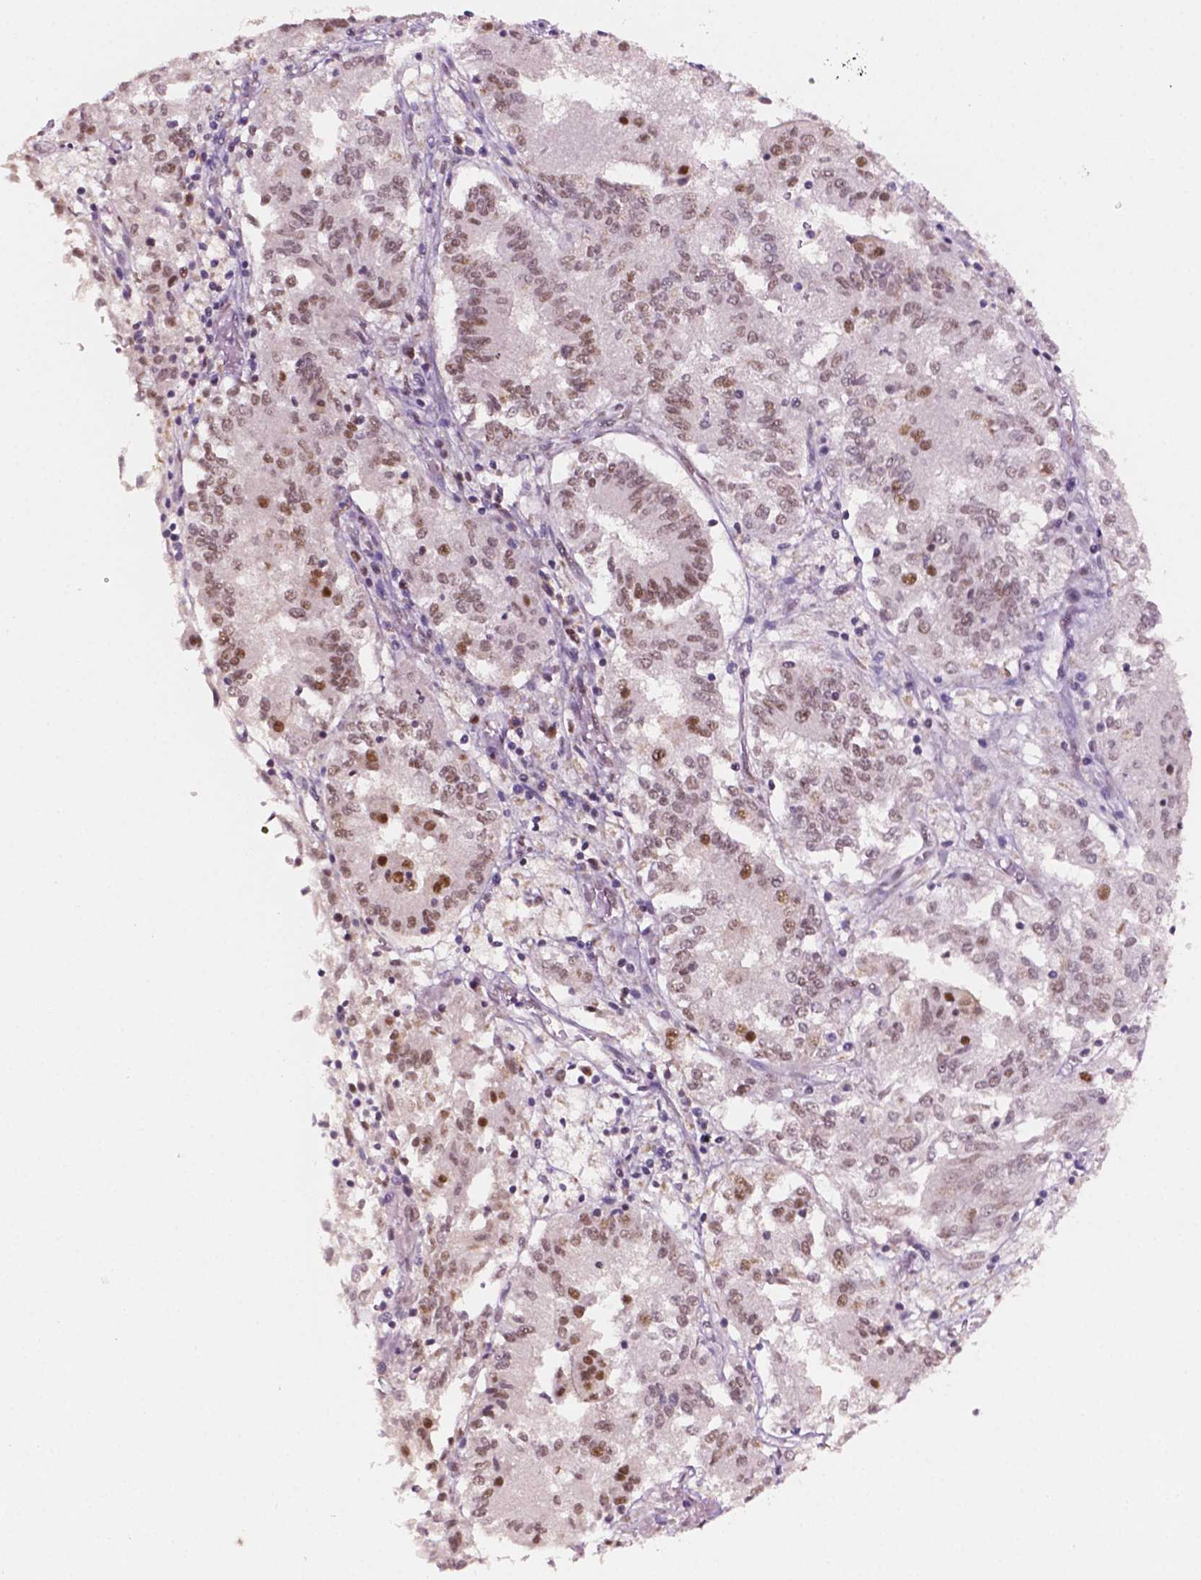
{"staining": {"intensity": "weak", "quantity": "25%-75%", "location": "nuclear"}, "tissue": "endometrial cancer", "cell_type": "Tumor cells", "image_type": "cancer", "snomed": [{"axis": "morphology", "description": "Adenocarcinoma, NOS"}, {"axis": "topography", "description": "Endometrium"}], "caption": "Endometrial cancer stained with a protein marker exhibits weak staining in tumor cells.", "gene": "MLH1", "patient": {"sex": "female", "age": 54}}